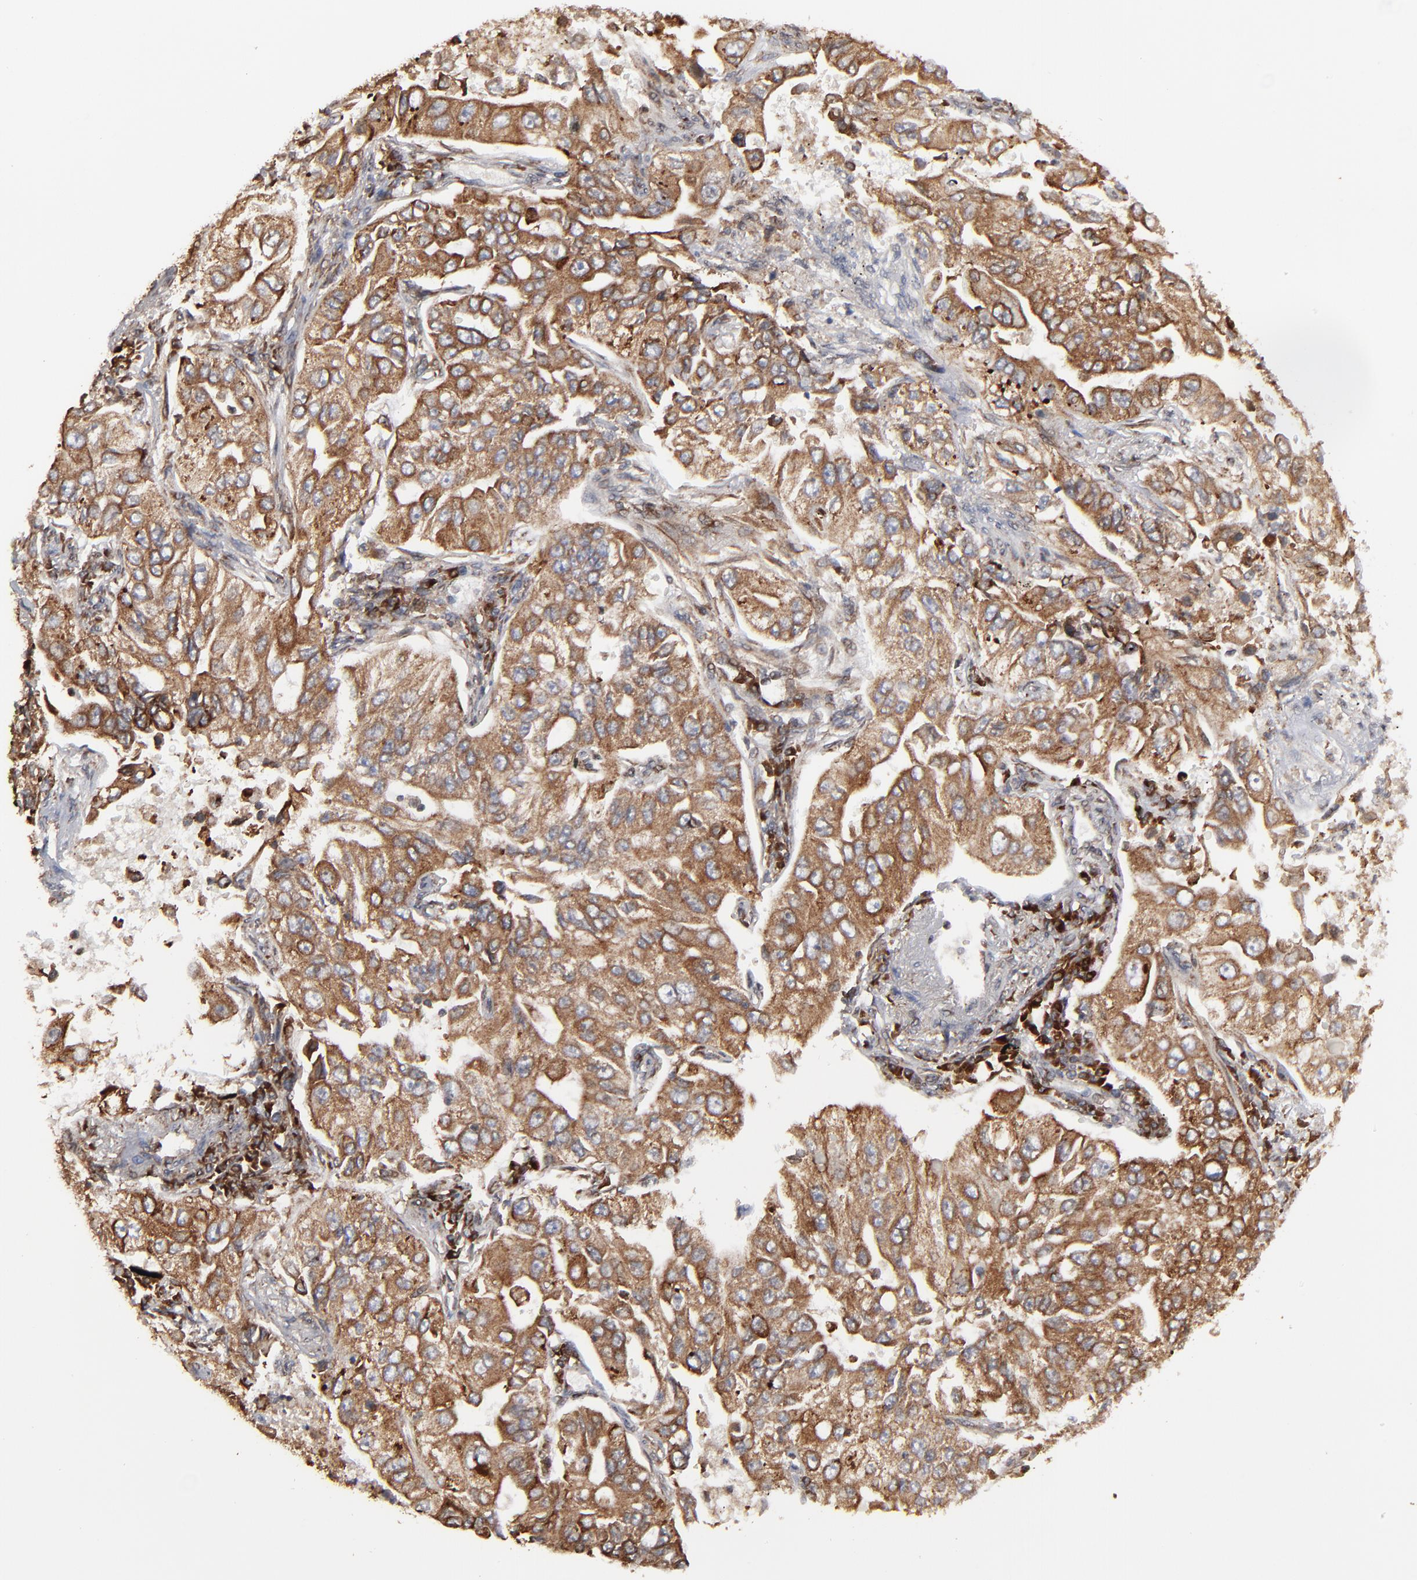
{"staining": {"intensity": "moderate", "quantity": ">75%", "location": "cytoplasmic/membranous"}, "tissue": "lung cancer", "cell_type": "Tumor cells", "image_type": "cancer", "snomed": [{"axis": "morphology", "description": "Adenocarcinoma, NOS"}, {"axis": "topography", "description": "Lung"}], "caption": "A brown stain labels moderate cytoplasmic/membranous expression of a protein in human lung cancer tumor cells.", "gene": "CNIH1", "patient": {"sex": "male", "age": 84}}